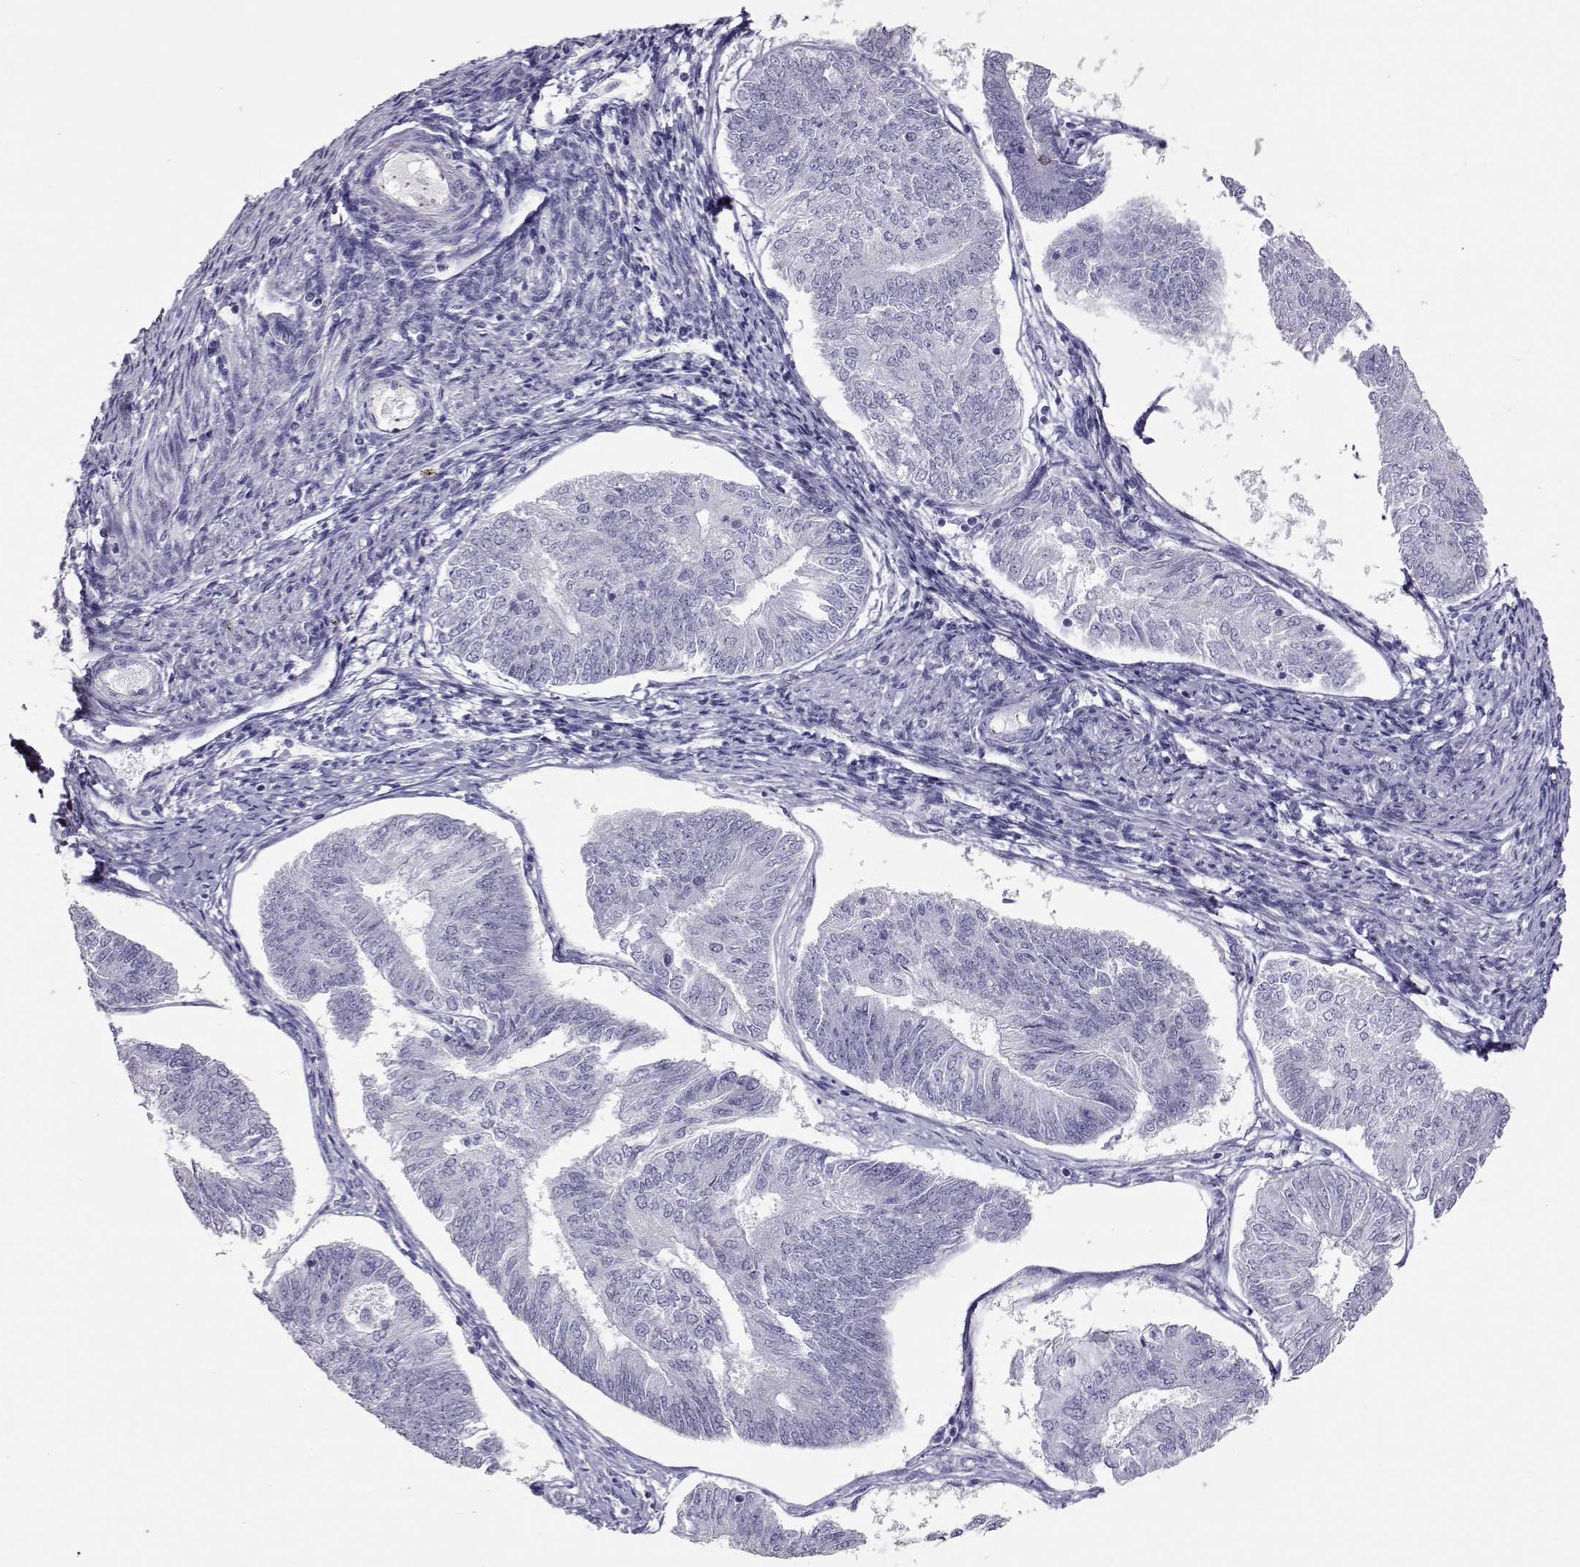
{"staining": {"intensity": "negative", "quantity": "none", "location": "none"}, "tissue": "endometrial cancer", "cell_type": "Tumor cells", "image_type": "cancer", "snomed": [{"axis": "morphology", "description": "Adenocarcinoma, NOS"}, {"axis": "topography", "description": "Endometrium"}], "caption": "Immunohistochemical staining of endometrial cancer (adenocarcinoma) demonstrates no significant staining in tumor cells.", "gene": "PMCH", "patient": {"sex": "female", "age": 58}}